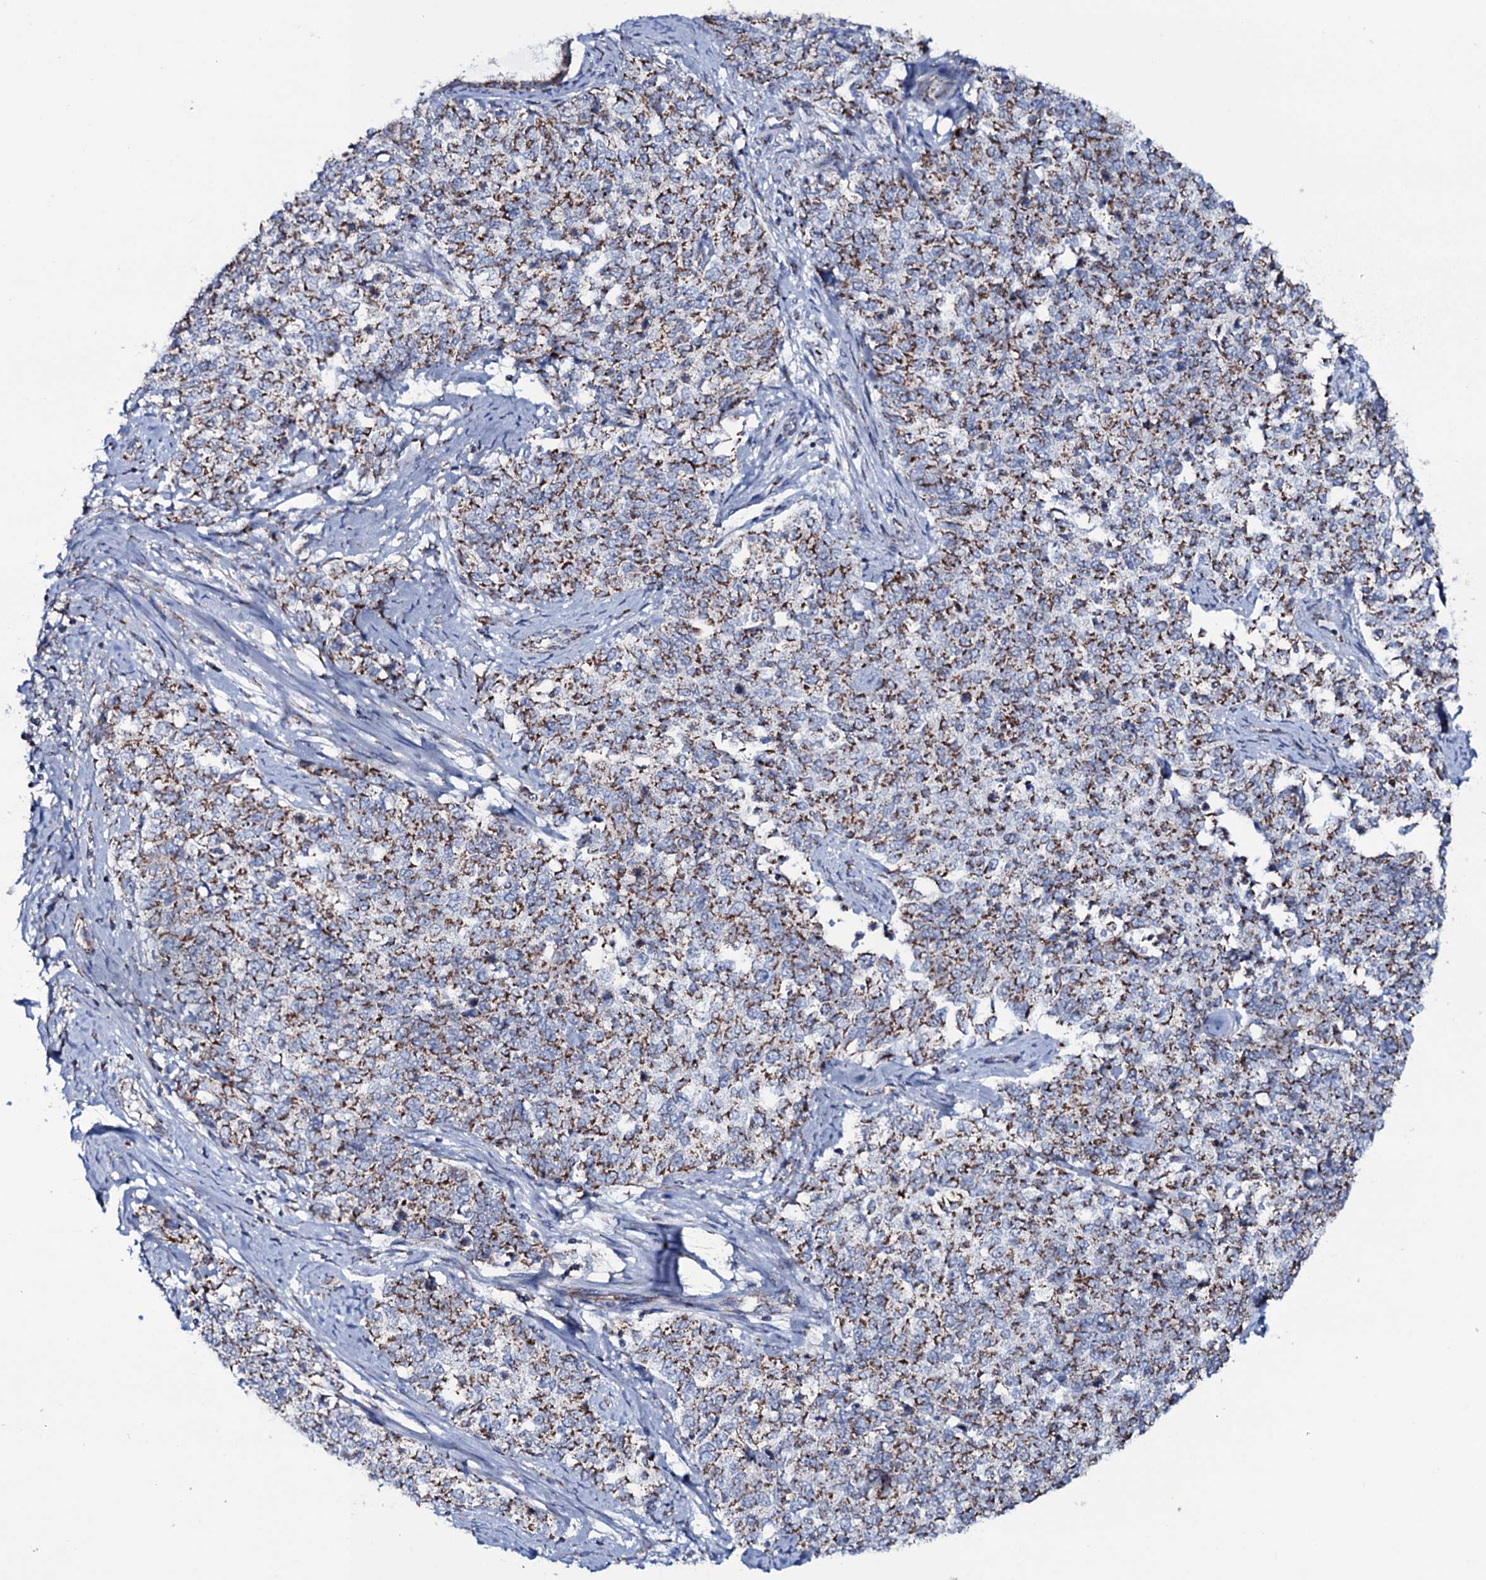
{"staining": {"intensity": "strong", "quantity": ">75%", "location": "cytoplasmic/membranous"}, "tissue": "cervical cancer", "cell_type": "Tumor cells", "image_type": "cancer", "snomed": [{"axis": "morphology", "description": "Squamous cell carcinoma, NOS"}, {"axis": "topography", "description": "Cervix"}], "caption": "Squamous cell carcinoma (cervical) was stained to show a protein in brown. There is high levels of strong cytoplasmic/membranous positivity in about >75% of tumor cells.", "gene": "MRPS35", "patient": {"sex": "female", "age": 63}}